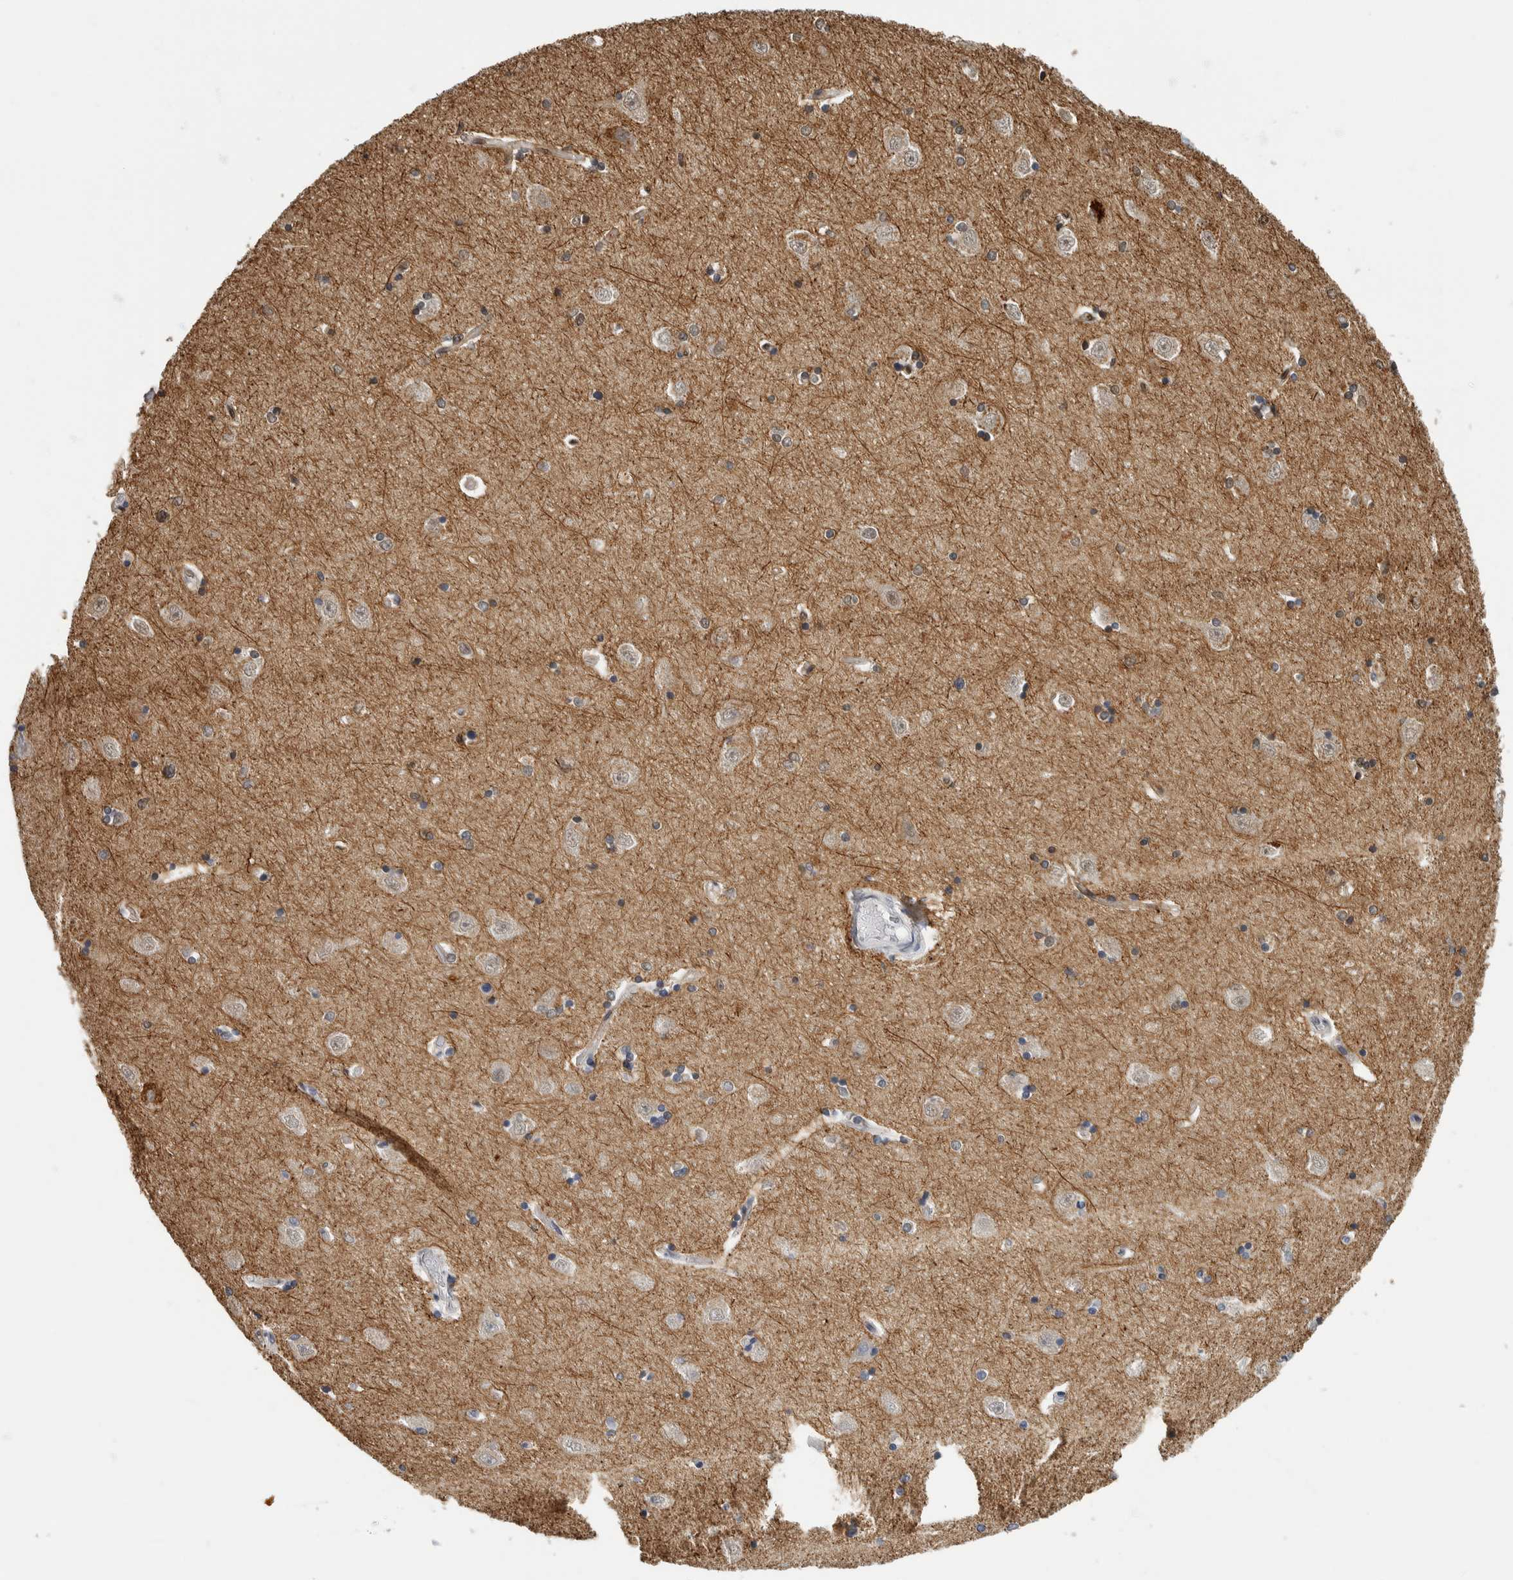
{"staining": {"intensity": "weak", "quantity": "<25%", "location": "cytoplasmic/membranous"}, "tissue": "hippocampus", "cell_type": "Glial cells", "image_type": "normal", "snomed": [{"axis": "morphology", "description": "Normal tissue, NOS"}, {"axis": "topography", "description": "Hippocampus"}], "caption": "Glial cells are negative for protein expression in normal human hippocampus. The staining is performed using DAB (3,3'-diaminobenzidine) brown chromogen with nuclei counter-stained in using hematoxylin.", "gene": "NEFM", "patient": {"sex": "male", "age": 45}}